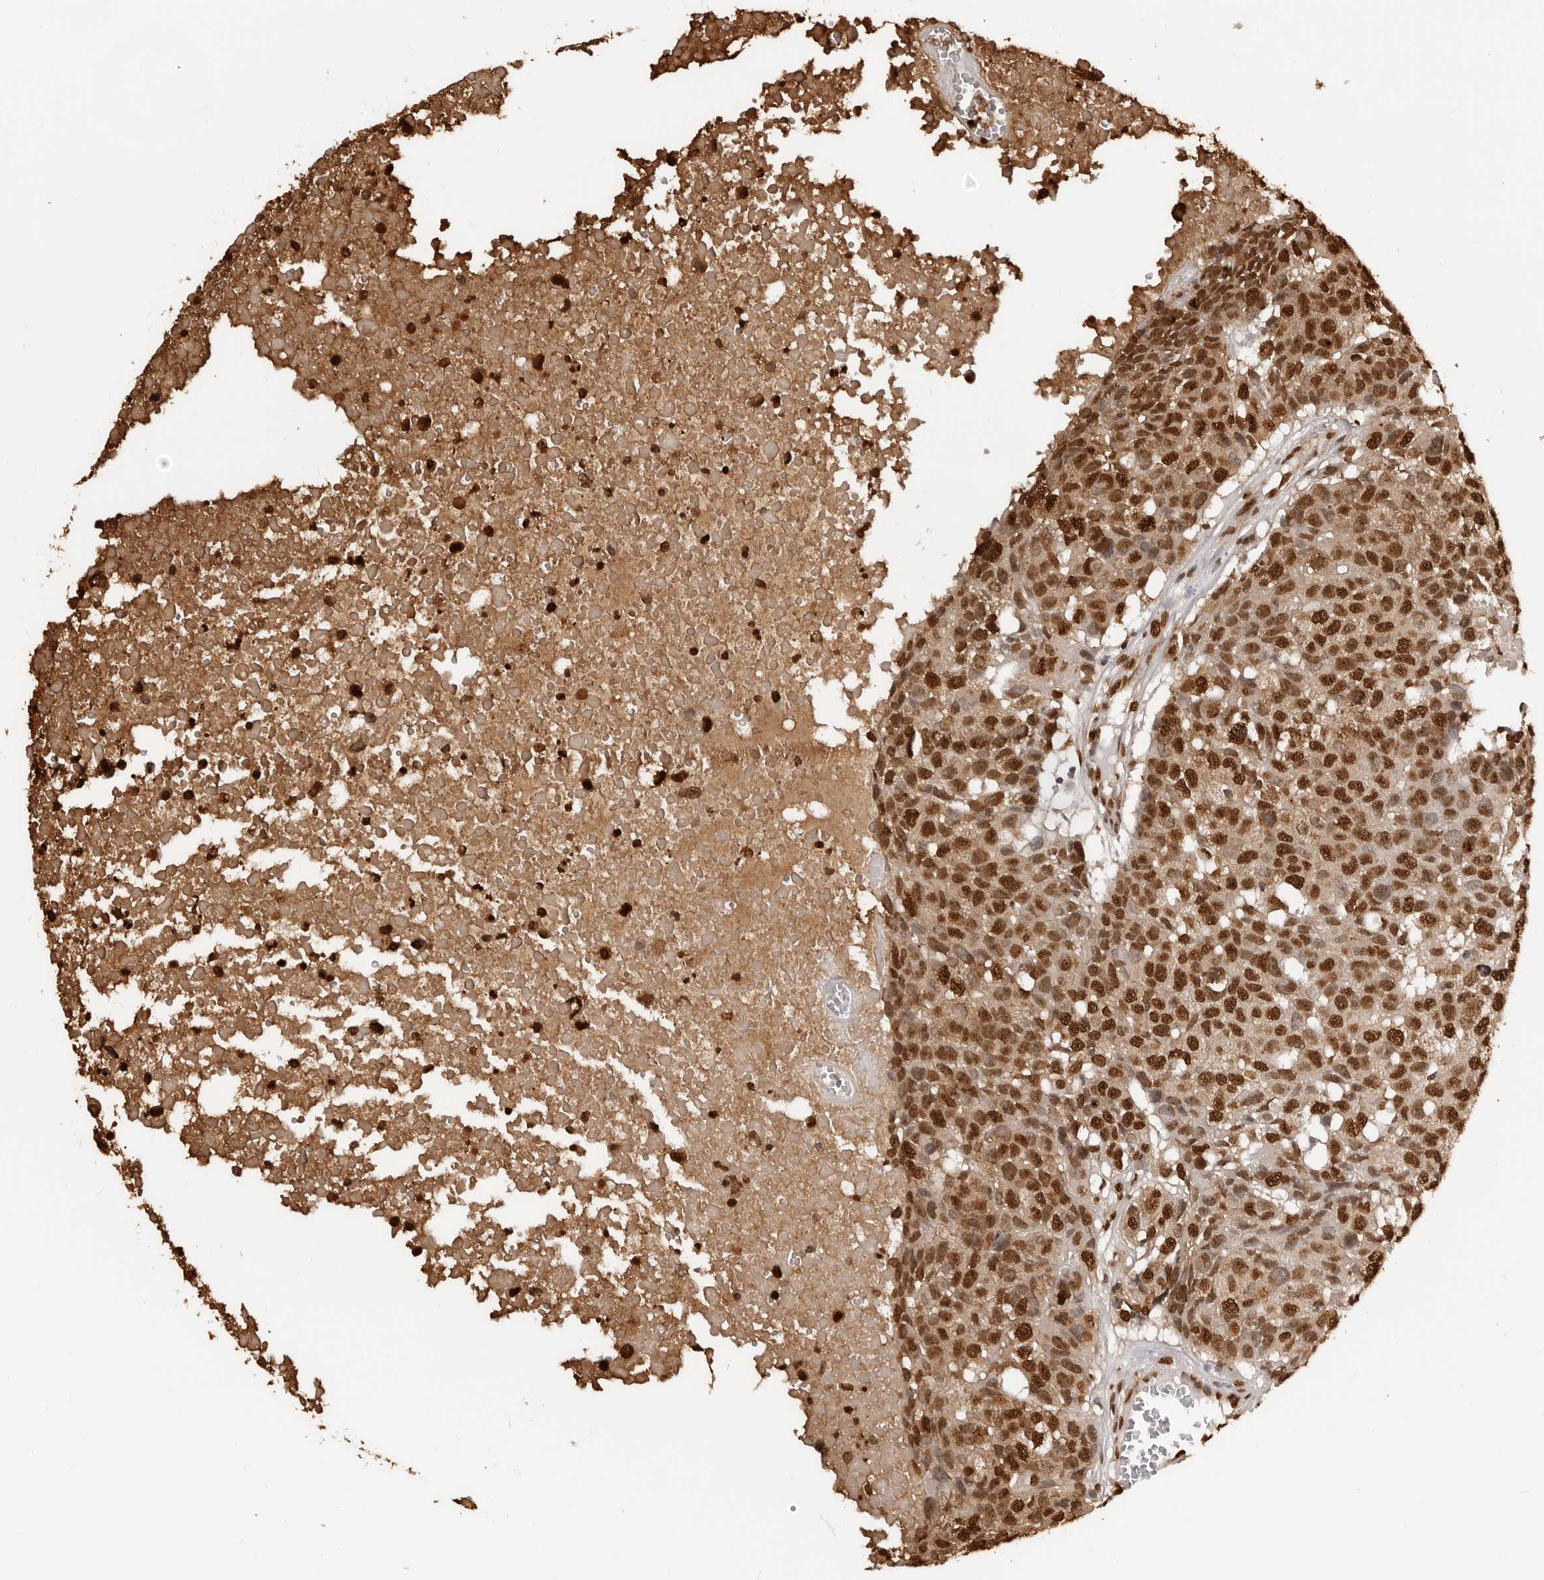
{"staining": {"intensity": "strong", "quantity": ">75%", "location": "nuclear"}, "tissue": "head and neck cancer", "cell_type": "Tumor cells", "image_type": "cancer", "snomed": [{"axis": "morphology", "description": "Squamous cell carcinoma, NOS"}, {"axis": "topography", "description": "Head-Neck"}], "caption": "A high-resolution micrograph shows immunohistochemistry staining of head and neck squamous cell carcinoma, which displays strong nuclear positivity in approximately >75% of tumor cells. The staining was performed using DAB (3,3'-diaminobenzidine), with brown indicating positive protein expression. Nuclei are stained blue with hematoxylin.", "gene": "ZFP91", "patient": {"sex": "male", "age": 66}}